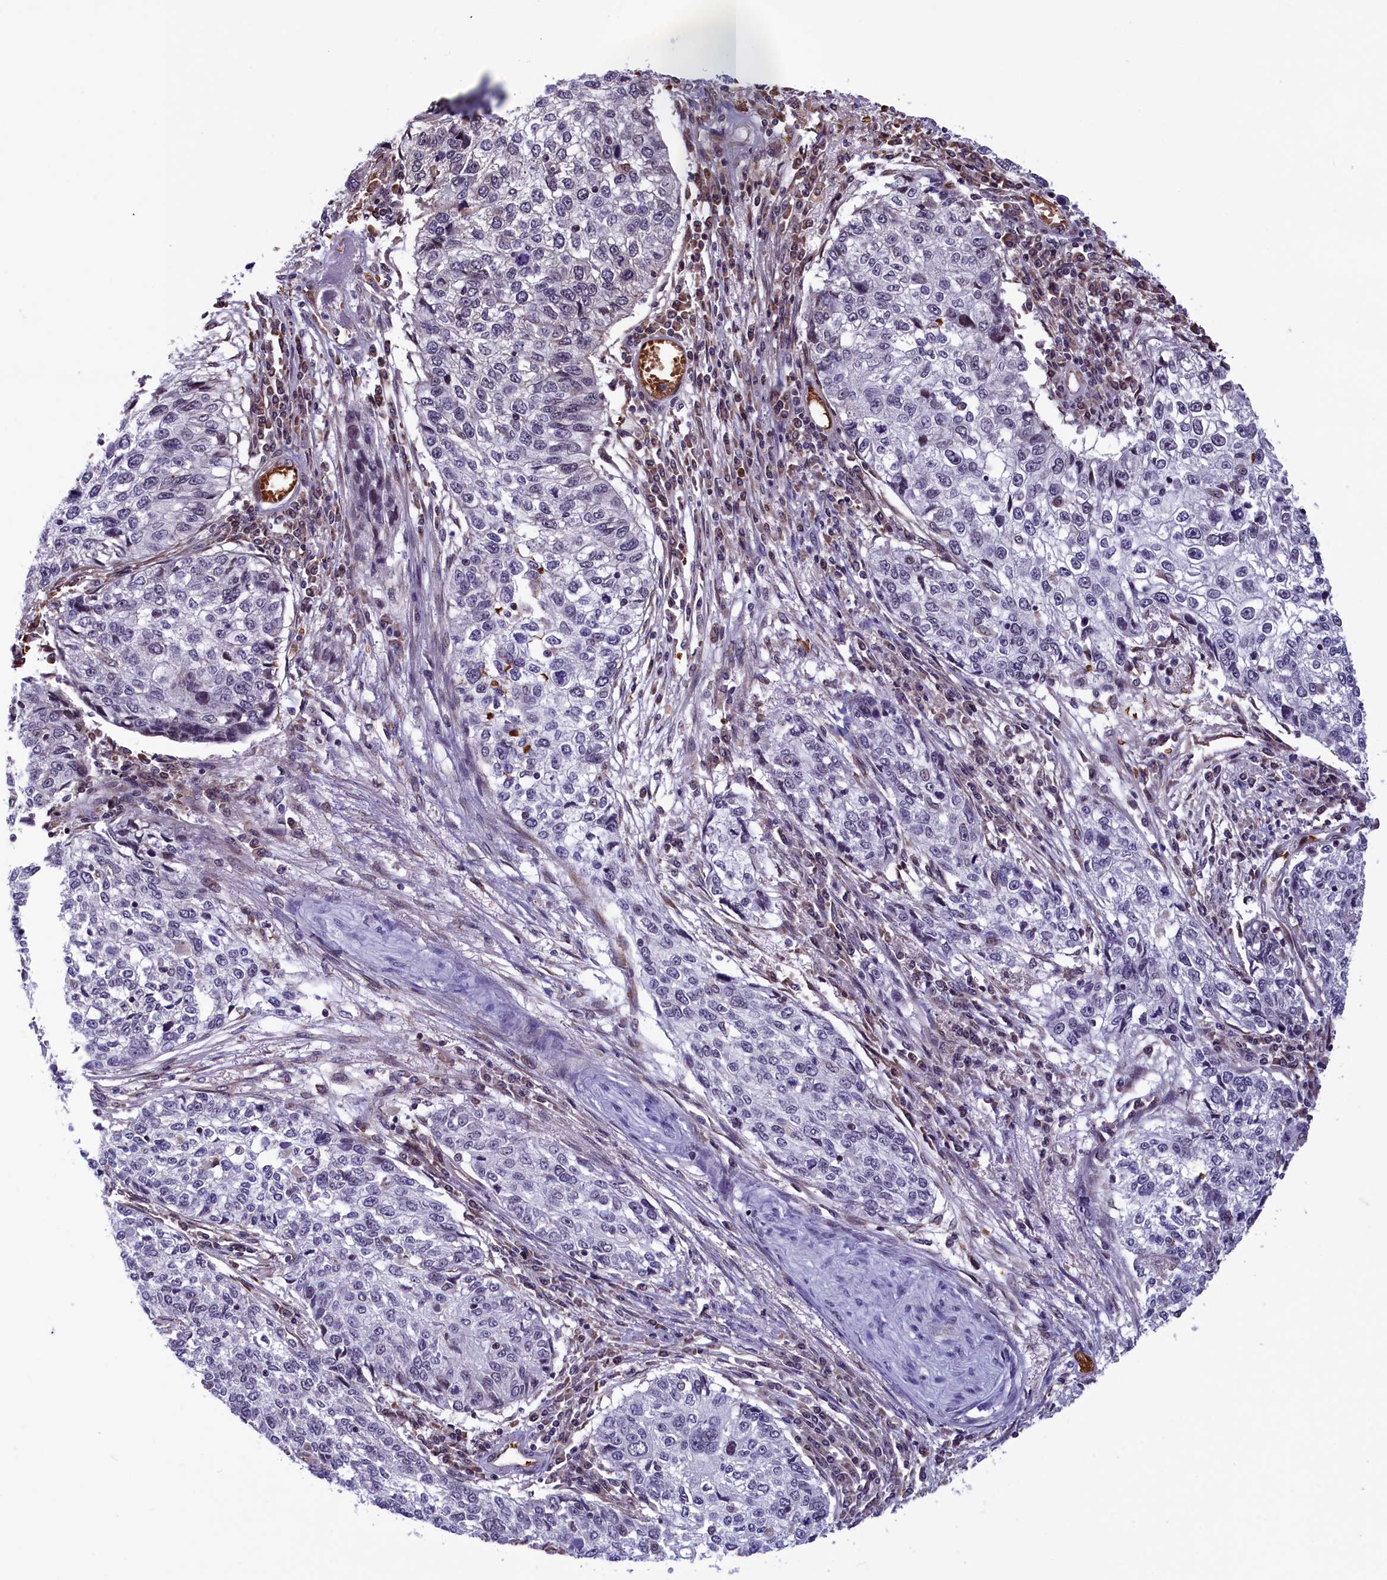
{"staining": {"intensity": "negative", "quantity": "none", "location": "none"}, "tissue": "cervical cancer", "cell_type": "Tumor cells", "image_type": "cancer", "snomed": [{"axis": "morphology", "description": "Squamous cell carcinoma, NOS"}, {"axis": "topography", "description": "Cervix"}], "caption": "This is an IHC image of human cervical cancer. There is no expression in tumor cells.", "gene": "MPHOSPH8", "patient": {"sex": "female", "age": 57}}